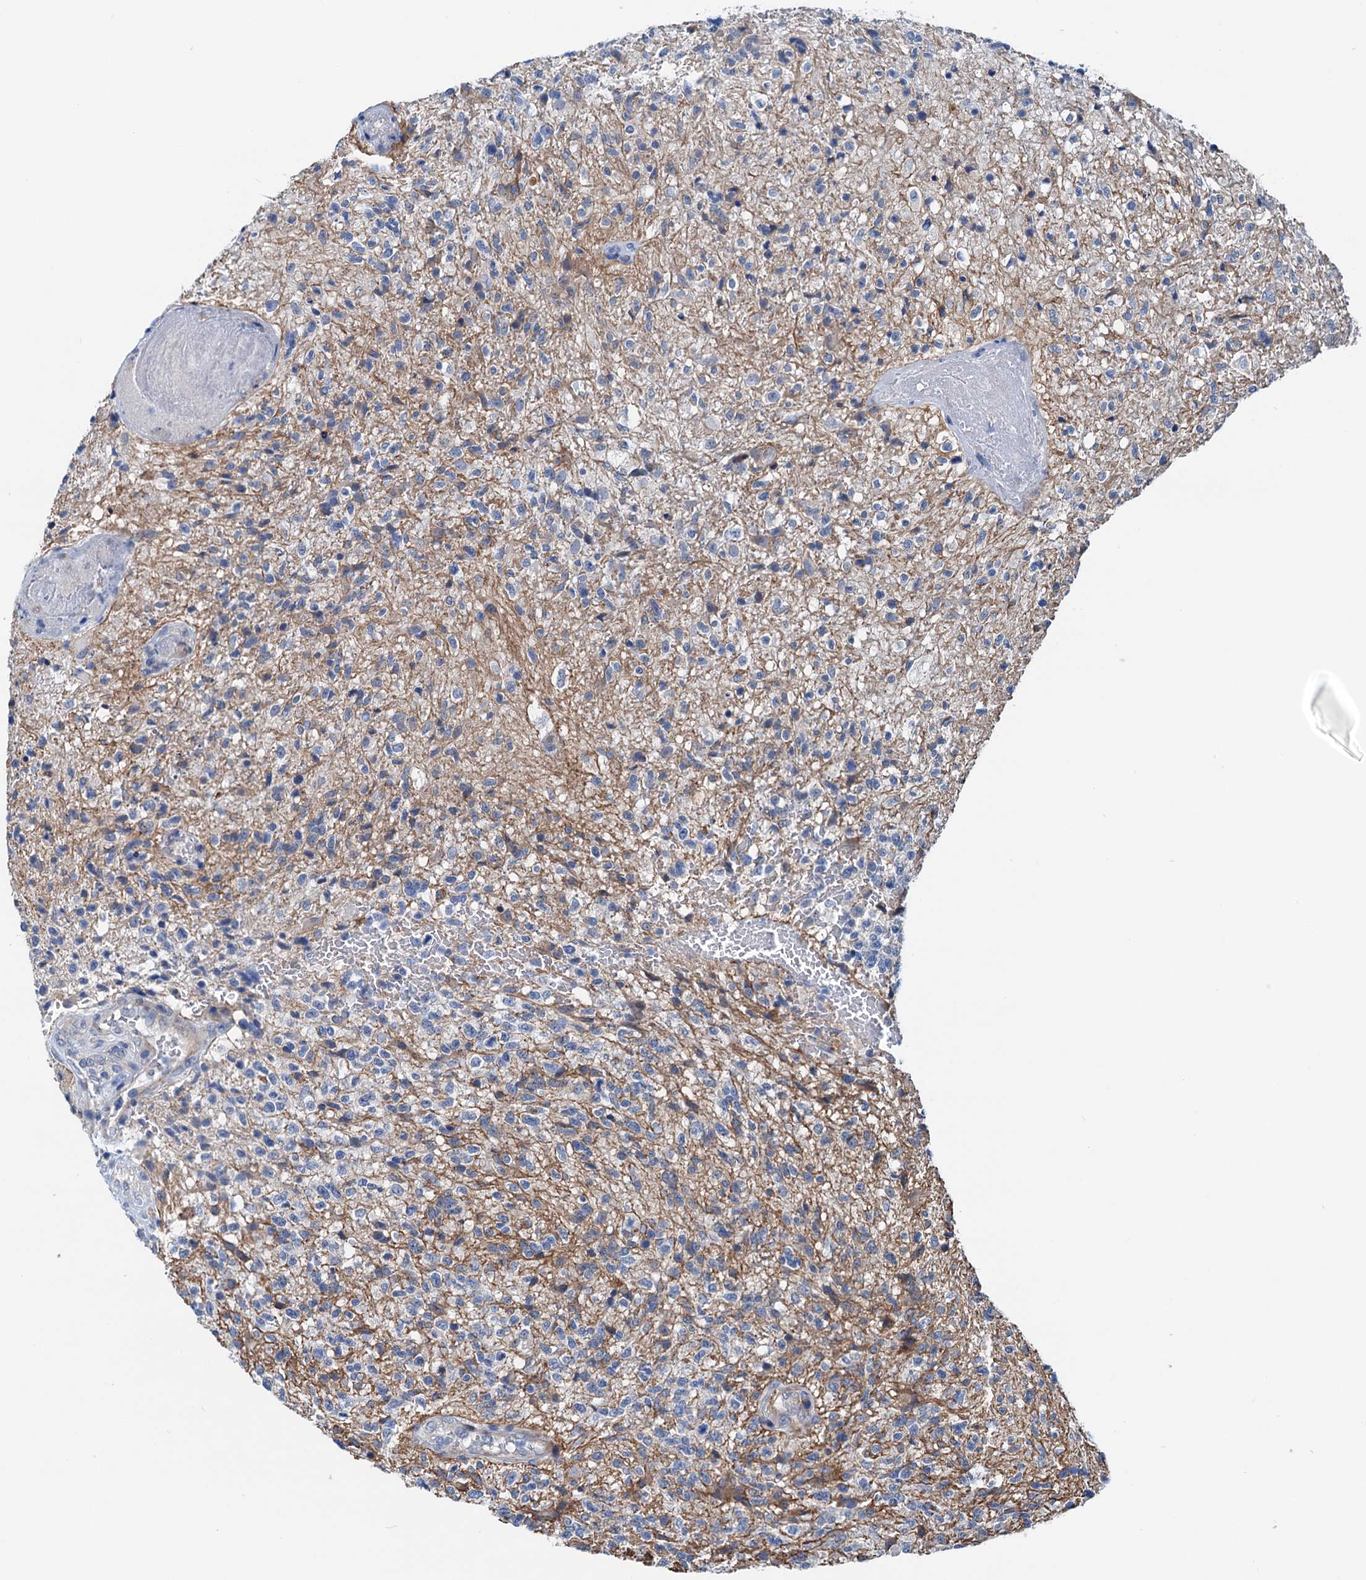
{"staining": {"intensity": "negative", "quantity": "none", "location": "none"}, "tissue": "glioma", "cell_type": "Tumor cells", "image_type": "cancer", "snomed": [{"axis": "morphology", "description": "Glioma, malignant, High grade"}, {"axis": "topography", "description": "Brain"}], "caption": "Tumor cells are negative for brown protein staining in malignant glioma (high-grade).", "gene": "ELAC1", "patient": {"sex": "male", "age": 56}}